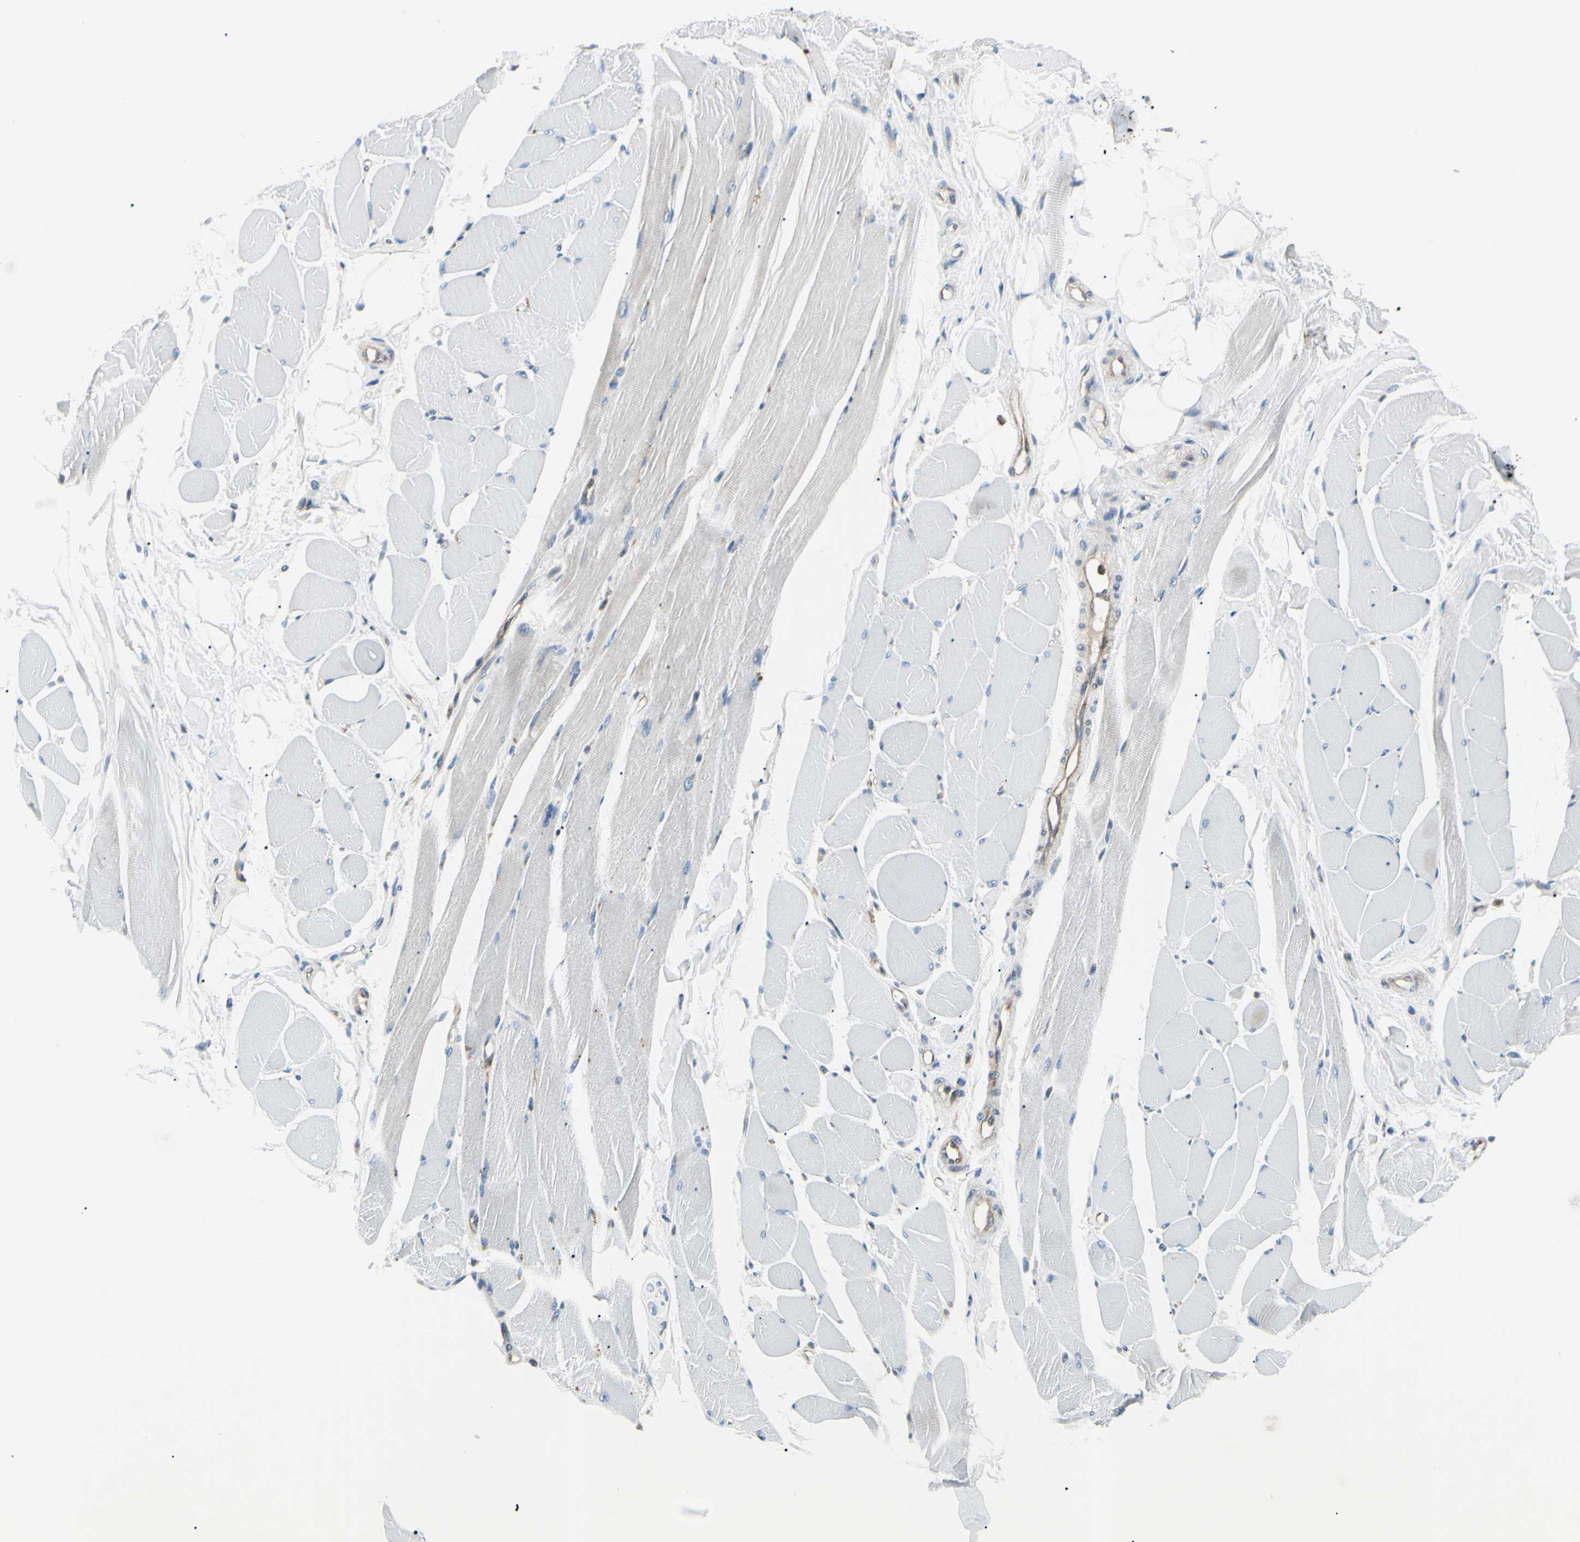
{"staining": {"intensity": "negative", "quantity": "none", "location": "none"}, "tissue": "skeletal muscle", "cell_type": "Myocytes", "image_type": "normal", "snomed": [{"axis": "morphology", "description": "Normal tissue, NOS"}, {"axis": "topography", "description": "Skeletal muscle"}, {"axis": "topography", "description": "Peripheral nerve tissue"}], "caption": "The image reveals no significant expression in myocytes of skeletal muscle. (Stains: DAB (3,3'-diaminobenzidine) immunohistochemistry (IHC) with hematoxylin counter stain, Microscopy: brightfield microscopy at high magnification).", "gene": "MAPRE1", "patient": {"sex": "female", "age": 84}}